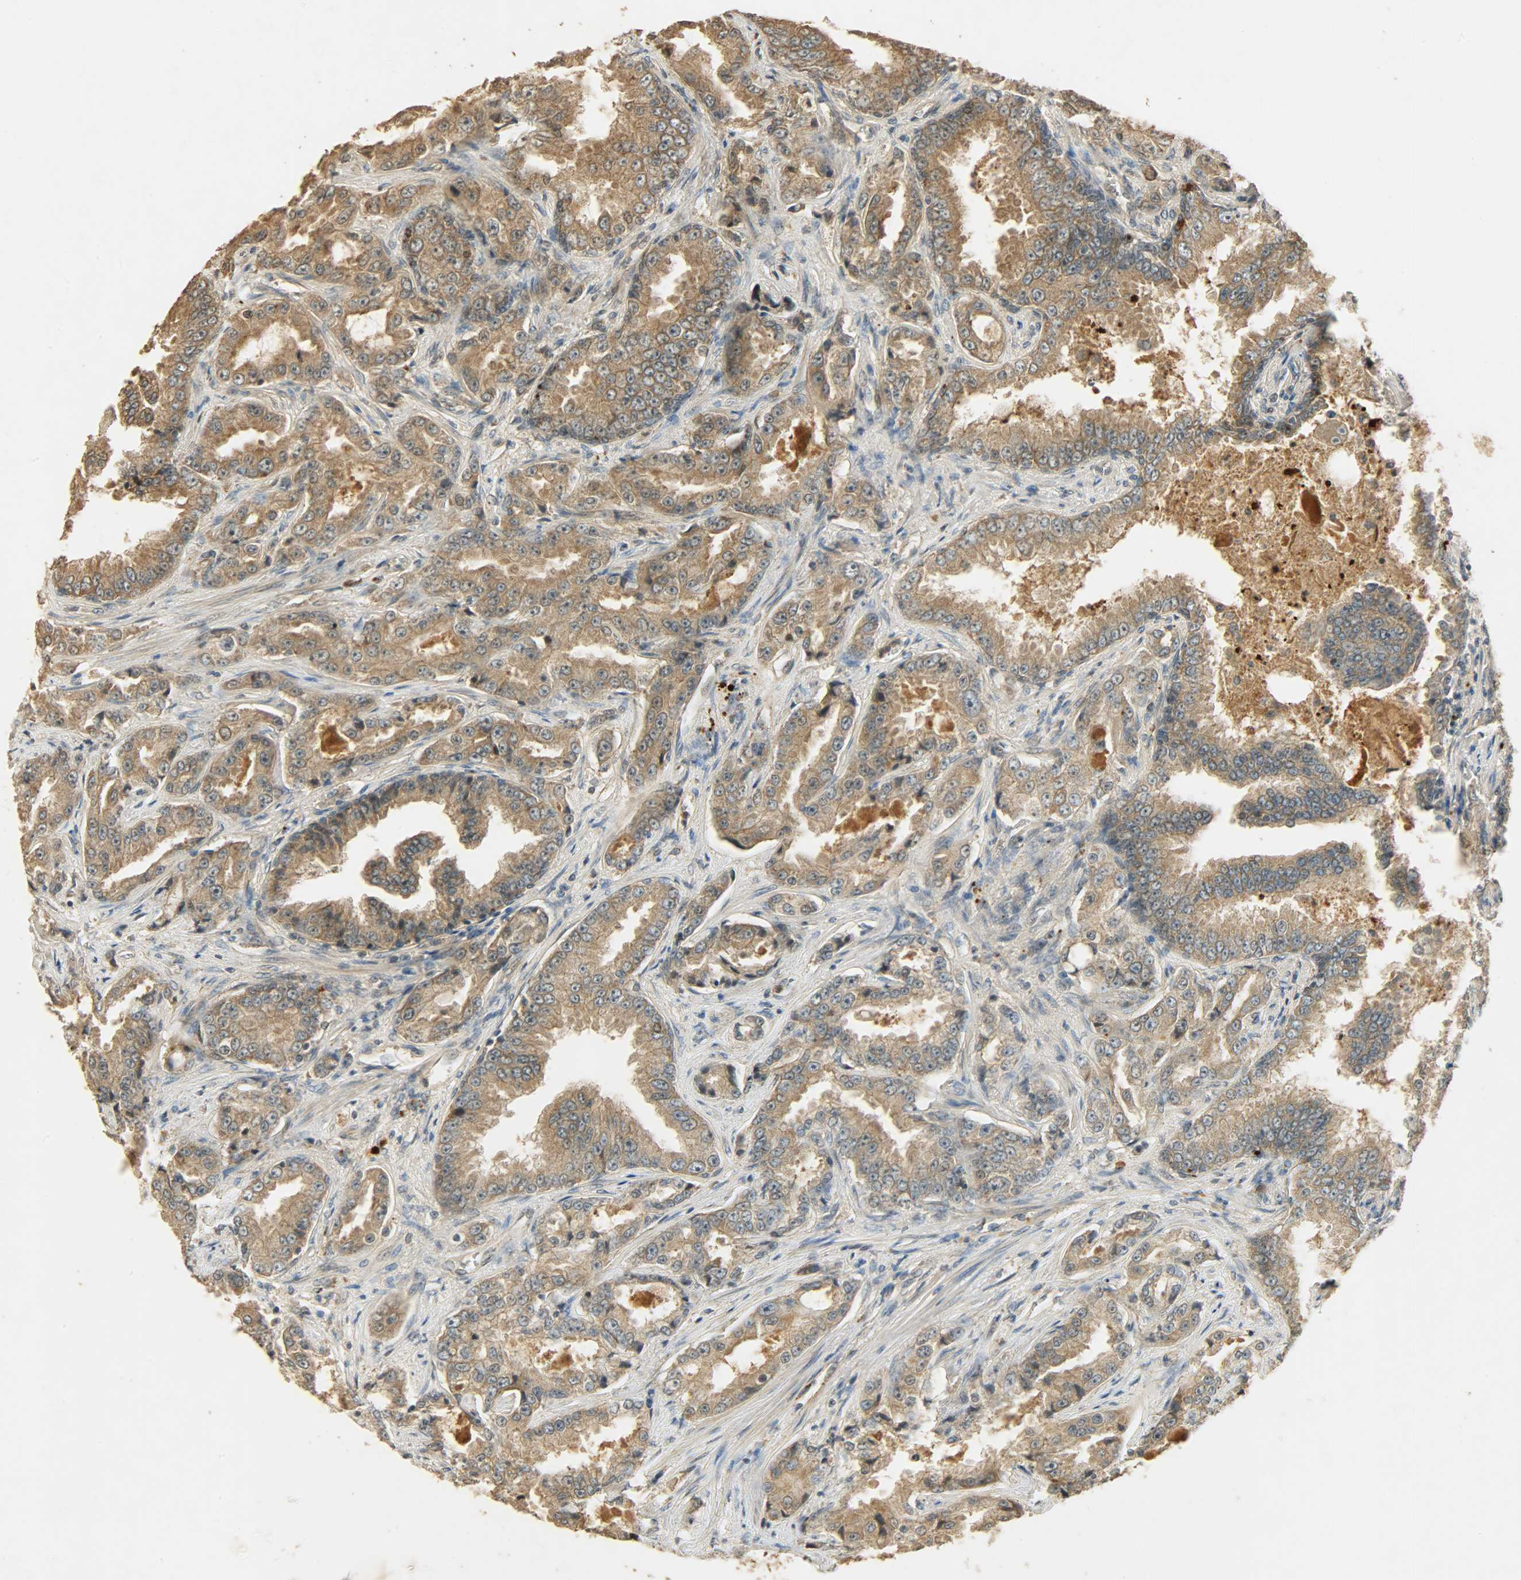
{"staining": {"intensity": "moderate", "quantity": ">75%", "location": "cytoplasmic/membranous"}, "tissue": "prostate cancer", "cell_type": "Tumor cells", "image_type": "cancer", "snomed": [{"axis": "morphology", "description": "Adenocarcinoma, High grade"}, {"axis": "topography", "description": "Prostate"}], "caption": "IHC of human prostate cancer (adenocarcinoma (high-grade)) displays medium levels of moderate cytoplasmic/membranous positivity in about >75% of tumor cells.", "gene": "ATP2B1", "patient": {"sex": "male", "age": 73}}